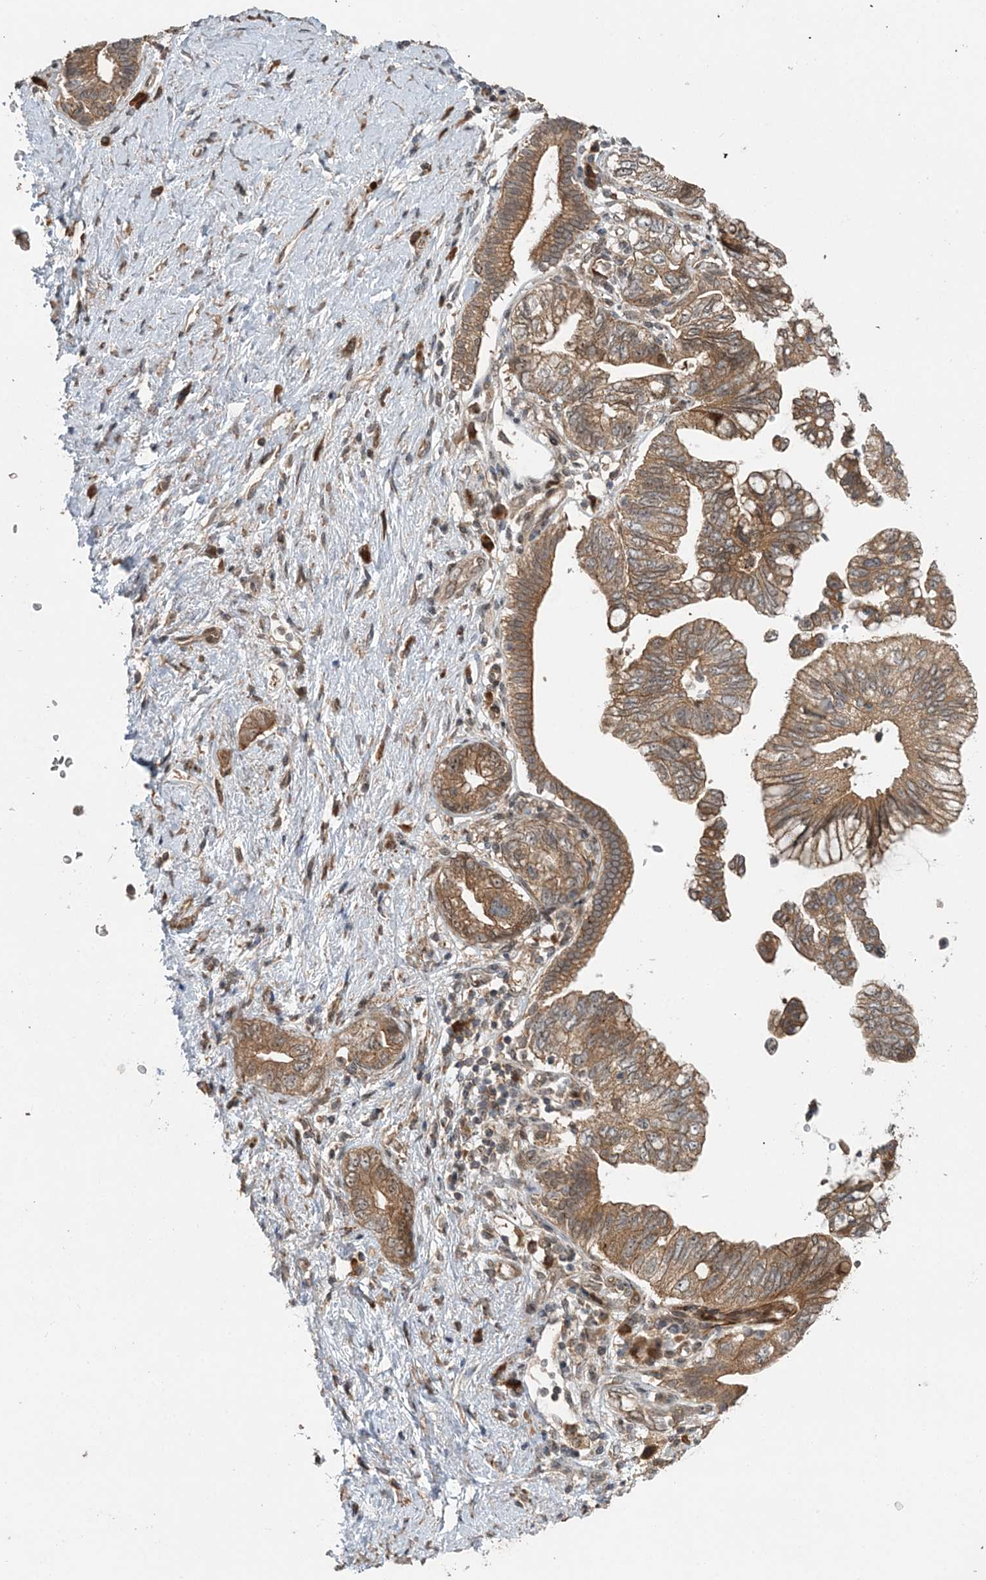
{"staining": {"intensity": "moderate", "quantity": ">75%", "location": "cytoplasmic/membranous"}, "tissue": "pancreatic cancer", "cell_type": "Tumor cells", "image_type": "cancer", "snomed": [{"axis": "morphology", "description": "Adenocarcinoma, NOS"}, {"axis": "topography", "description": "Pancreas"}], "caption": "Pancreatic adenocarcinoma stained with immunohistochemistry (IHC) reveals moderate cytoplasmic/membranous positivity in about >75% of tumor cells.", "gene": "UBTD2", "patient": {"sex": "female", "age": 73}}